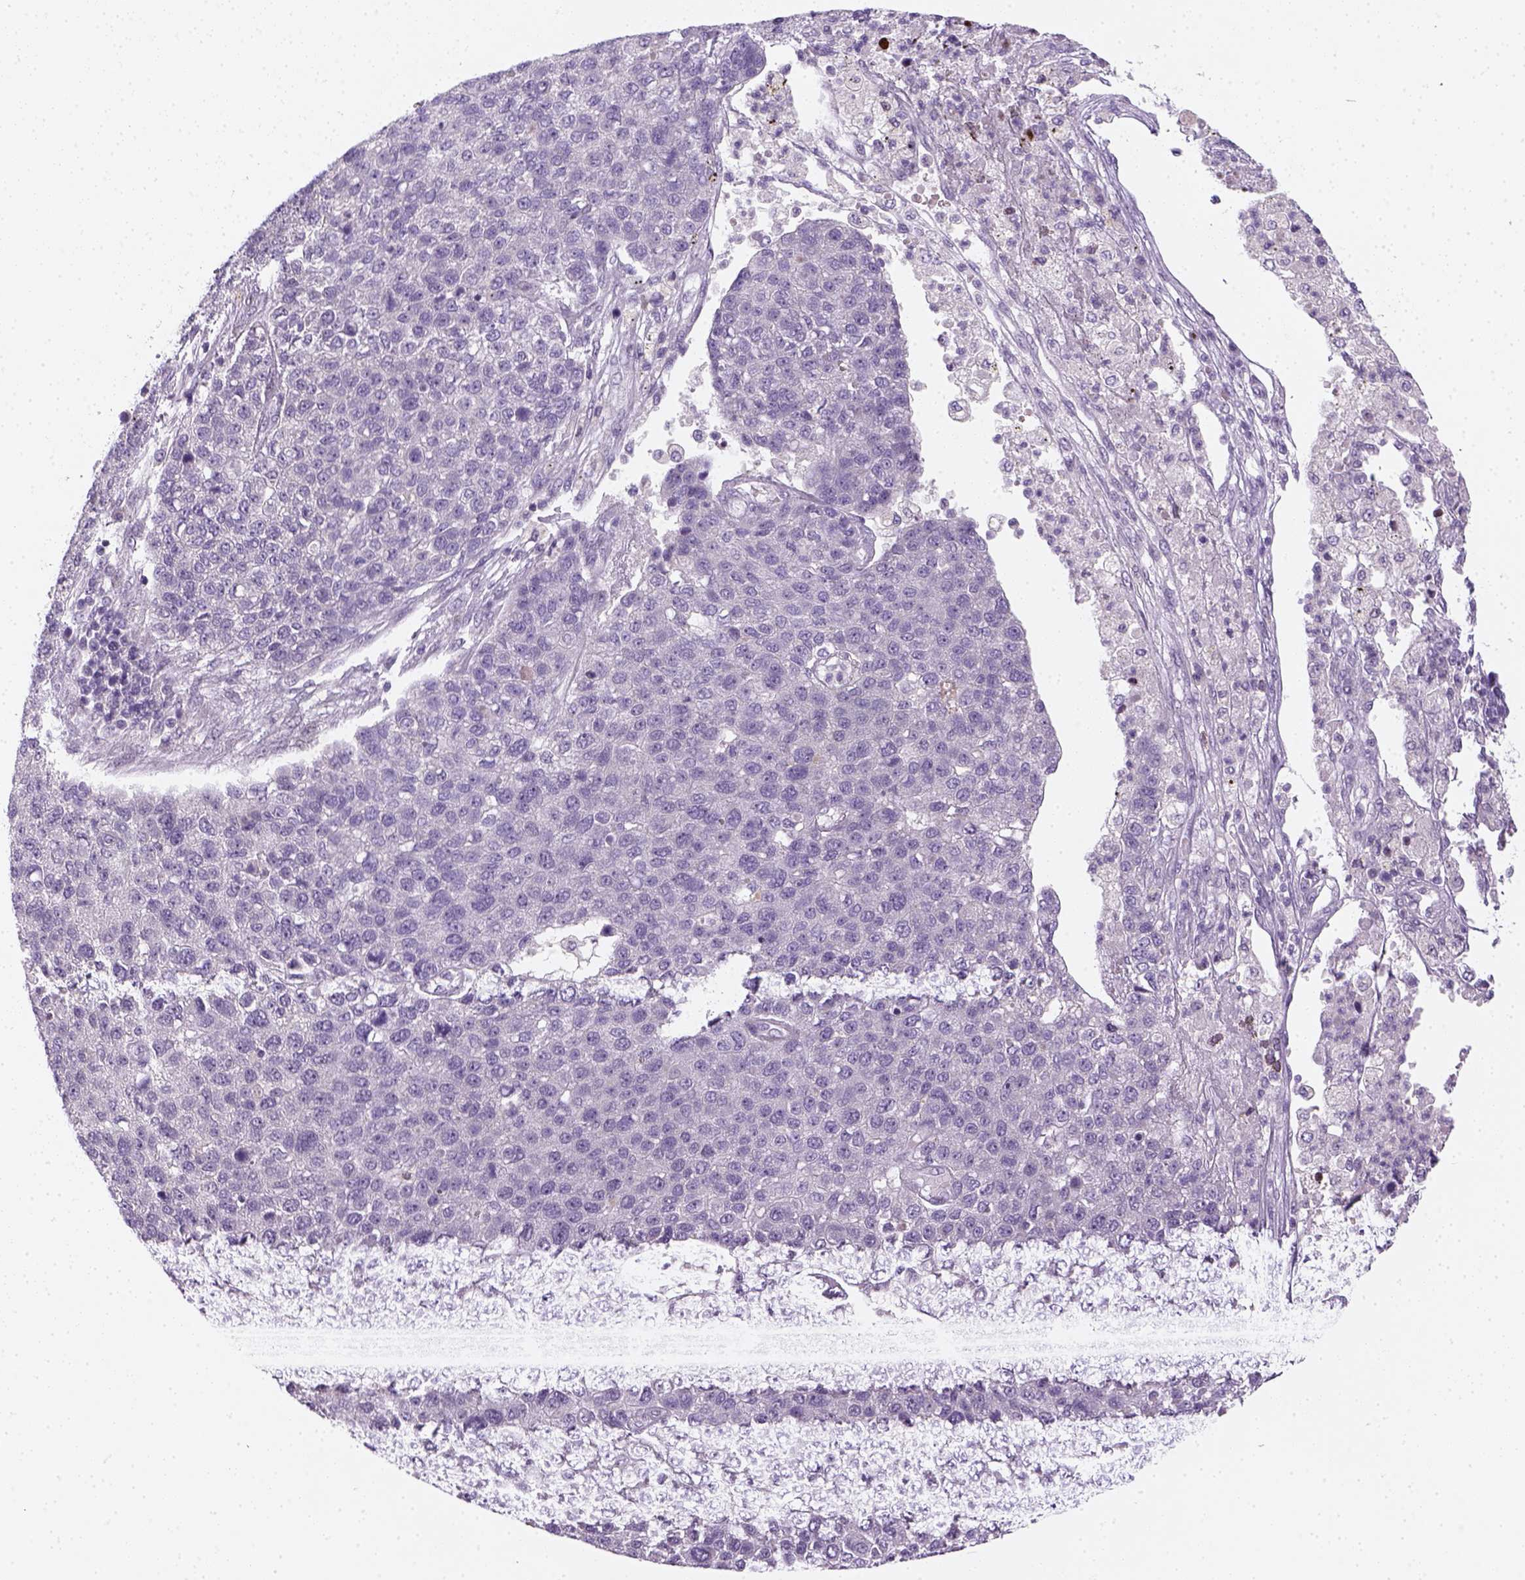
{"staining": {"intensity": "negative", "quantity": "none", "location": "none"}, "tissue": "pancreatic cancer", "cell_type": "Tumor cells", "image_type": "cancer", "snomed": [{"axis": "morphology", "description": "Adenocarcinoma, NOS"}, {"axis": "topography", "description": "Pancreas"}], "caption": "Immunohistochemistry photomicrograph of human pancreatic cancer (adenocarcinoma) stained for a protein (brown), which reveals no staining in tumor cells.", "gene": "MAGEB3", "patient": {"sex": "female", "age": 61}}